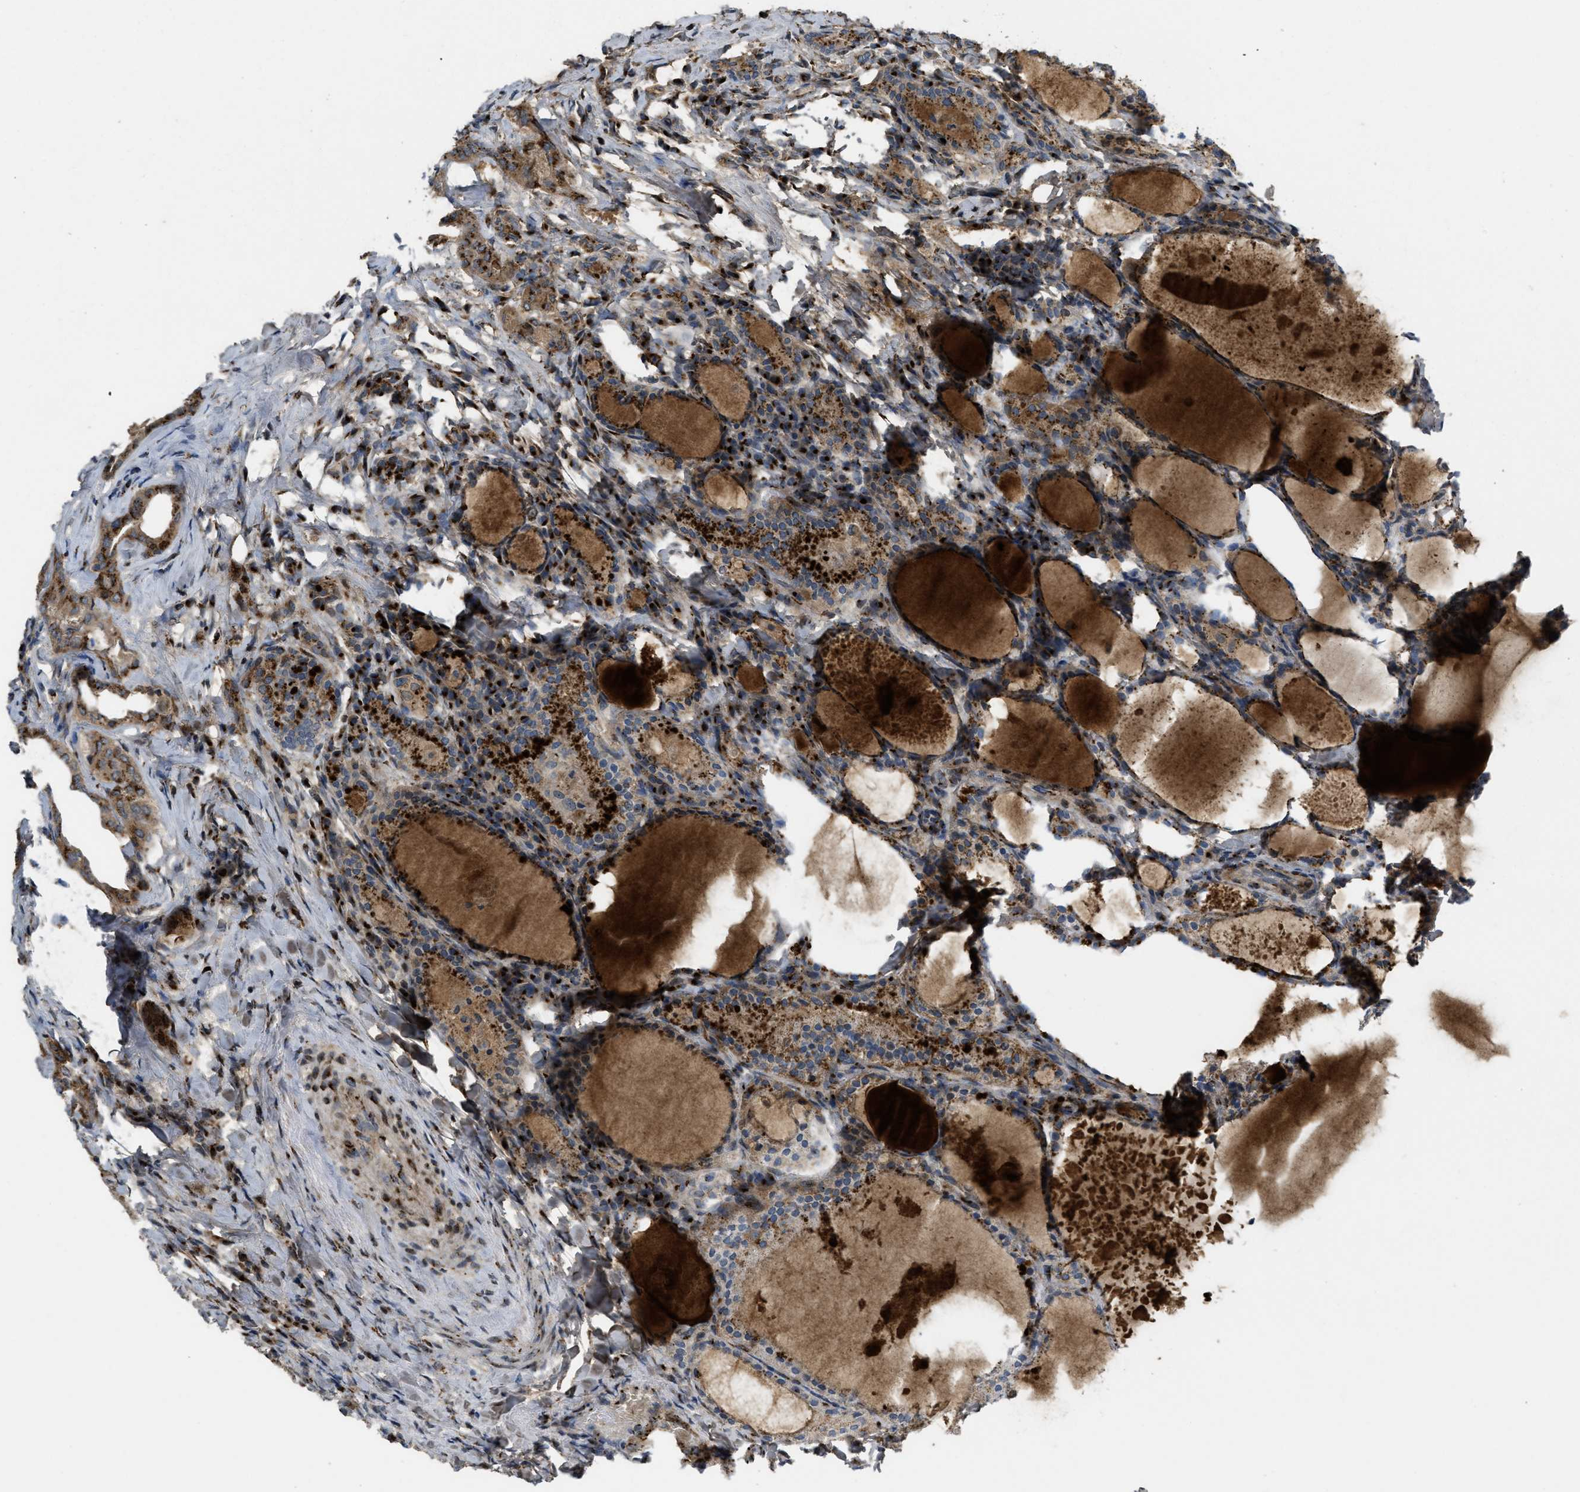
{"staining": {"intensity": "moderate", "quantity": ">75%", "location": "cytoplasmic/membranous"}, "tissue": "thyroid cancer", "cell_type": "Tumor cells", "image_type": "cancer", "snomed": [{"axis": "morphology", "description": "Papillary adenocarcinoma, NOS"}, {"axis": "topography", "description": "Thyroid gland"}], "caption": "Thyroid cancer tissue reveals moderate cytoplasmic/membranous positivity in about >75% of tumor cells", "gene": "ZNF70", "patient": {"sex": "female", "age": 42}}